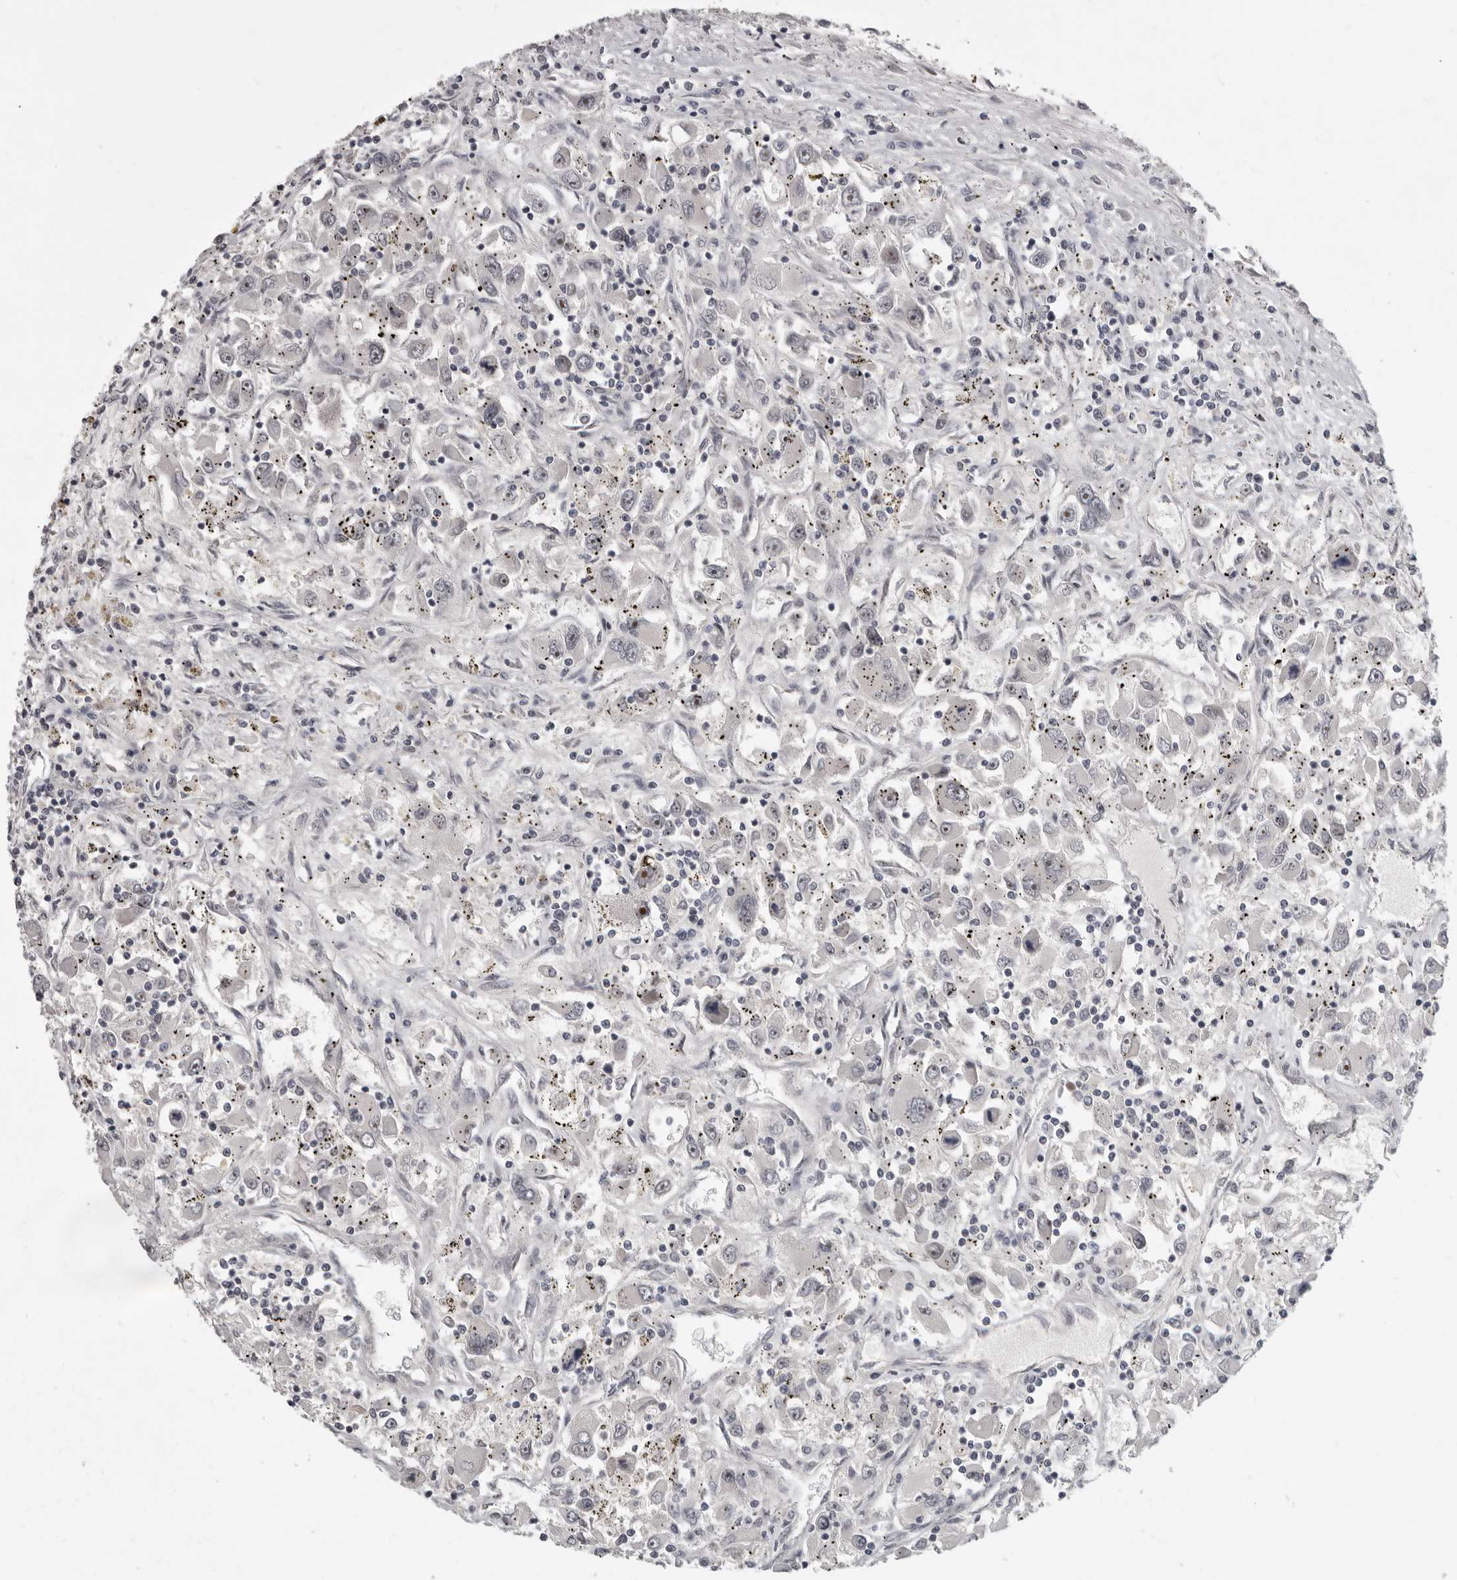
{"staining": {"intensity": "negative", "quantity": "none", "location": "none"}, "tissue": "renal cancer", "cell_type": "Tumor cells", "image_type": "cancer", "snomed": [{"axis": "morphology", "description": "Adenocarcinoma, NOS"}, {"axis": "topography", "description": "Kidney"}], "caption": "High magnification brightfield microscopy of renal cancer stained with DAB (brown) and counterstained with hematoxylin (blue): tumor cells show no significant positivity. (Immunohistochemistry (ihc), brightfield microscopy, high magnification).", "gene": "MRTO4", "patient": {"sex": "female", "age": 52}}